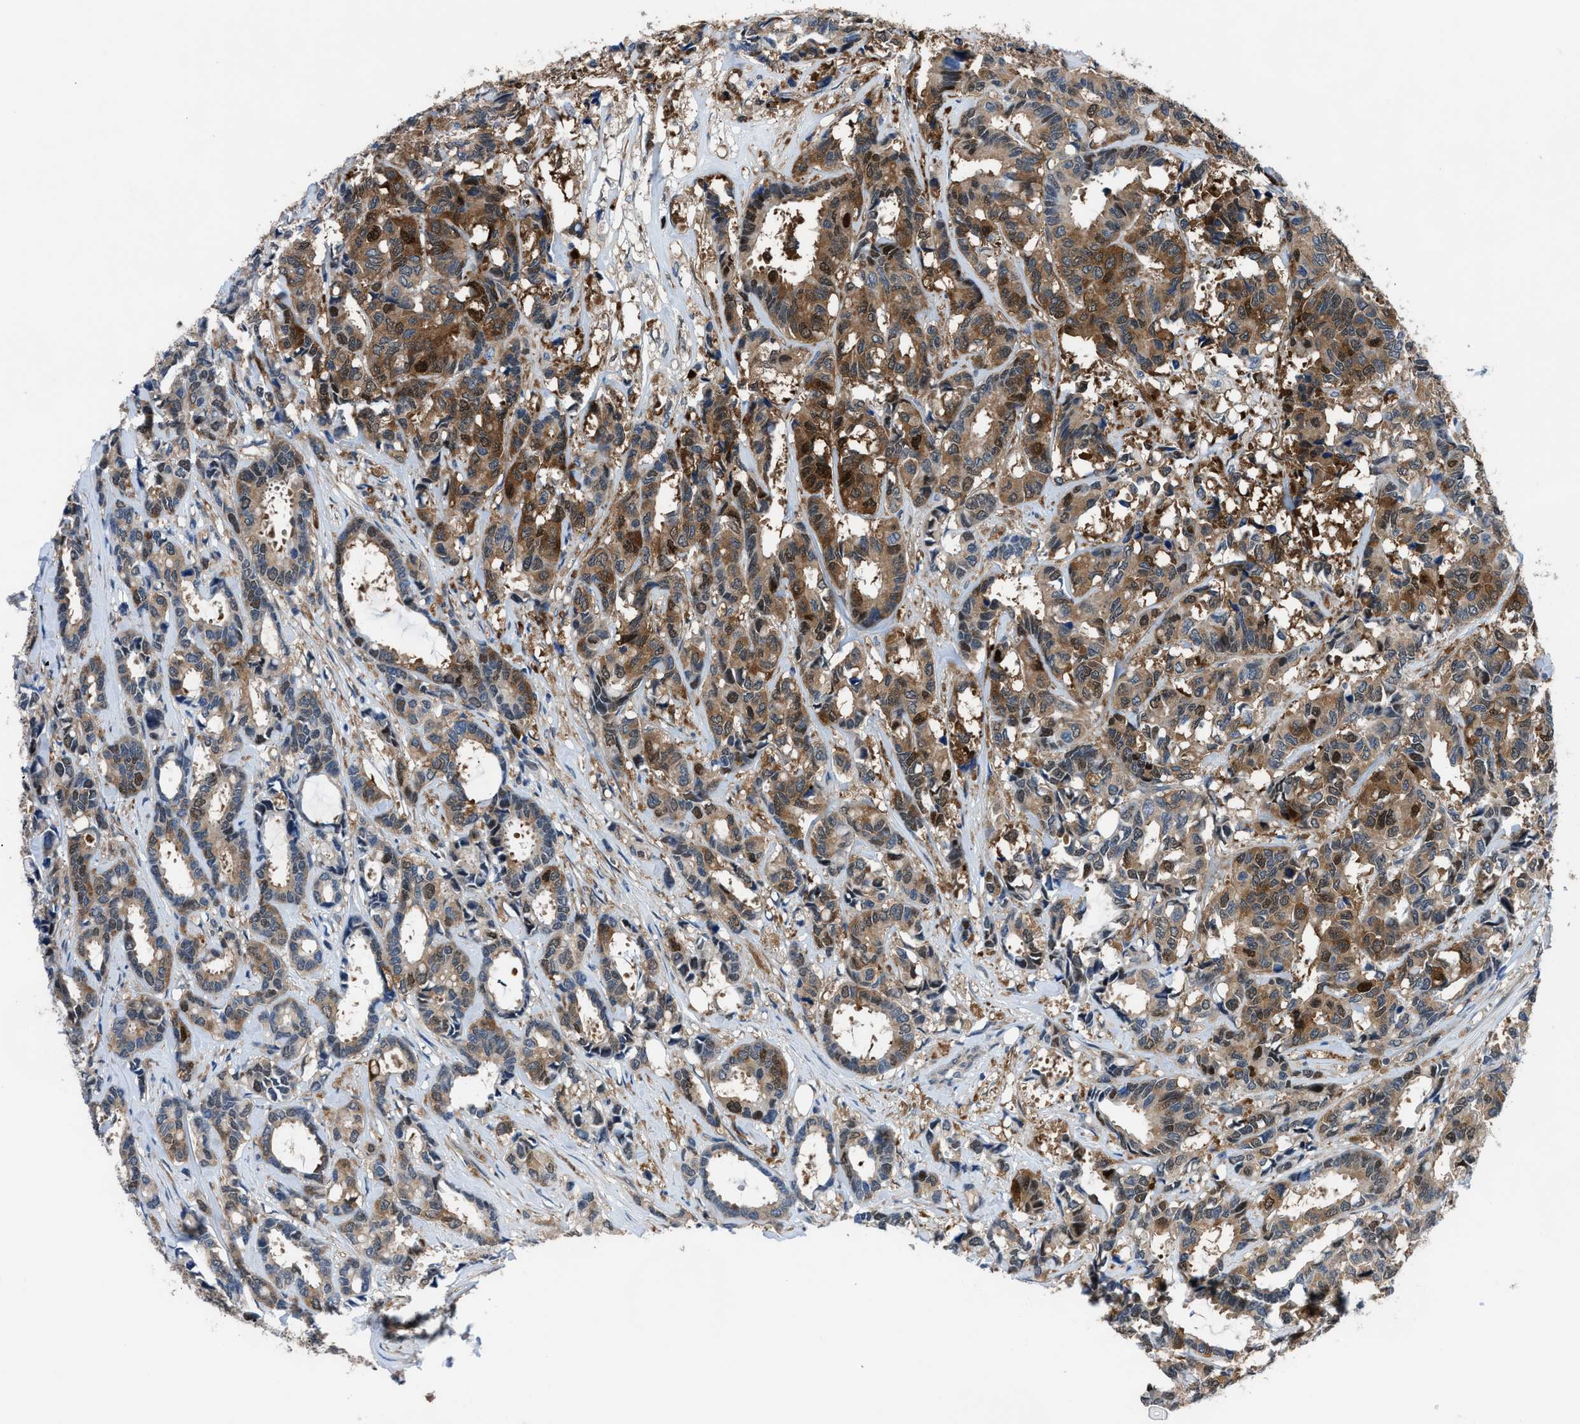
{"staining": {"intensity": "moderate", "quantity": ">75%", "location": "cytoplasmic/membranous,nuclear"}, "tissue": "breast cancer", "cell_type": "Tumor cells", "image_type": "cancer", "snomed": [{"axis": "morphology", "description": "Duct carcinoma"}, {"axis": "topography", "description": "Breast"}], "caption": "Protein analysis of breast infiltrating ductal carcinoma tissue shows moderate cytoplasmic/membranous and nuclear staining in about >75% of tumor cells.", "gene": "TMEM45B", "patient": {"sex": "female", "age": 87}}